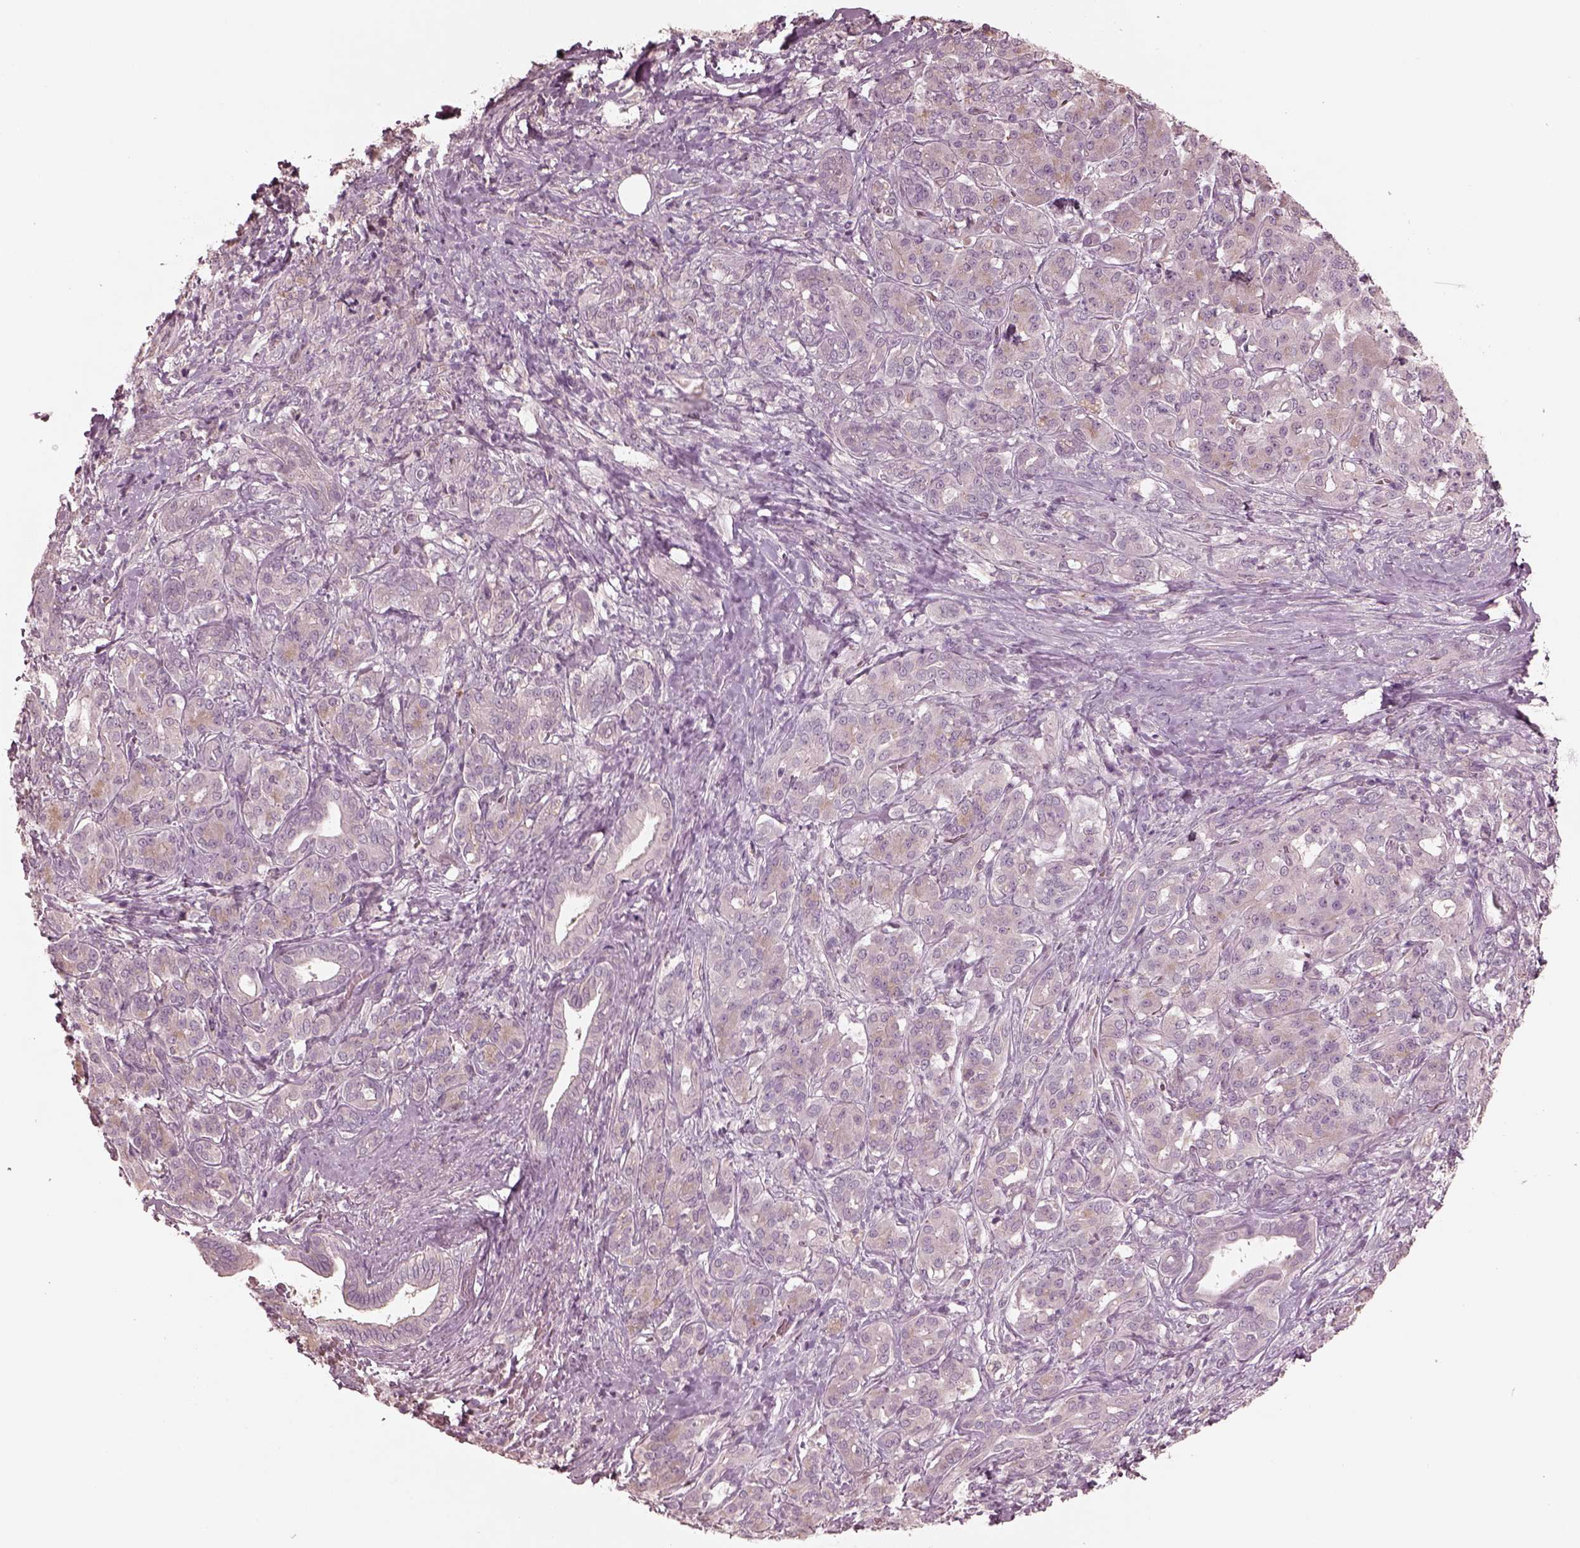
{"staining": {"intensity": "negative", "quantity": "none", "location": "none"}, "tissue": "pancreatic cancer", "cell_type": "Tumor cells", "image_type": "cancer", "snomed": [{"axis": "morphology", "description": "Normal tissue, NOS"}, {"axis": "morphology", "description": "Inflammation, NOS"}, {"axis": "morphology", "description": "Adenocarcinoma, NOS"}, {"axis": "topography", "description": "Pancreas"}], "caption": "This histopathology image is of pancreatic cancer stained with immunohistochemistry (IHC) to label a protein in brown with the nuclei are counter-stained blue. There is no staining in tumor cells. (Brightfield microscopy of DAB (3,3'-diaminobenzidine) immunohistochemistry at high magnification).", "gene": "VWA5B1", "patient": {"sex": "male", "age": 57}}